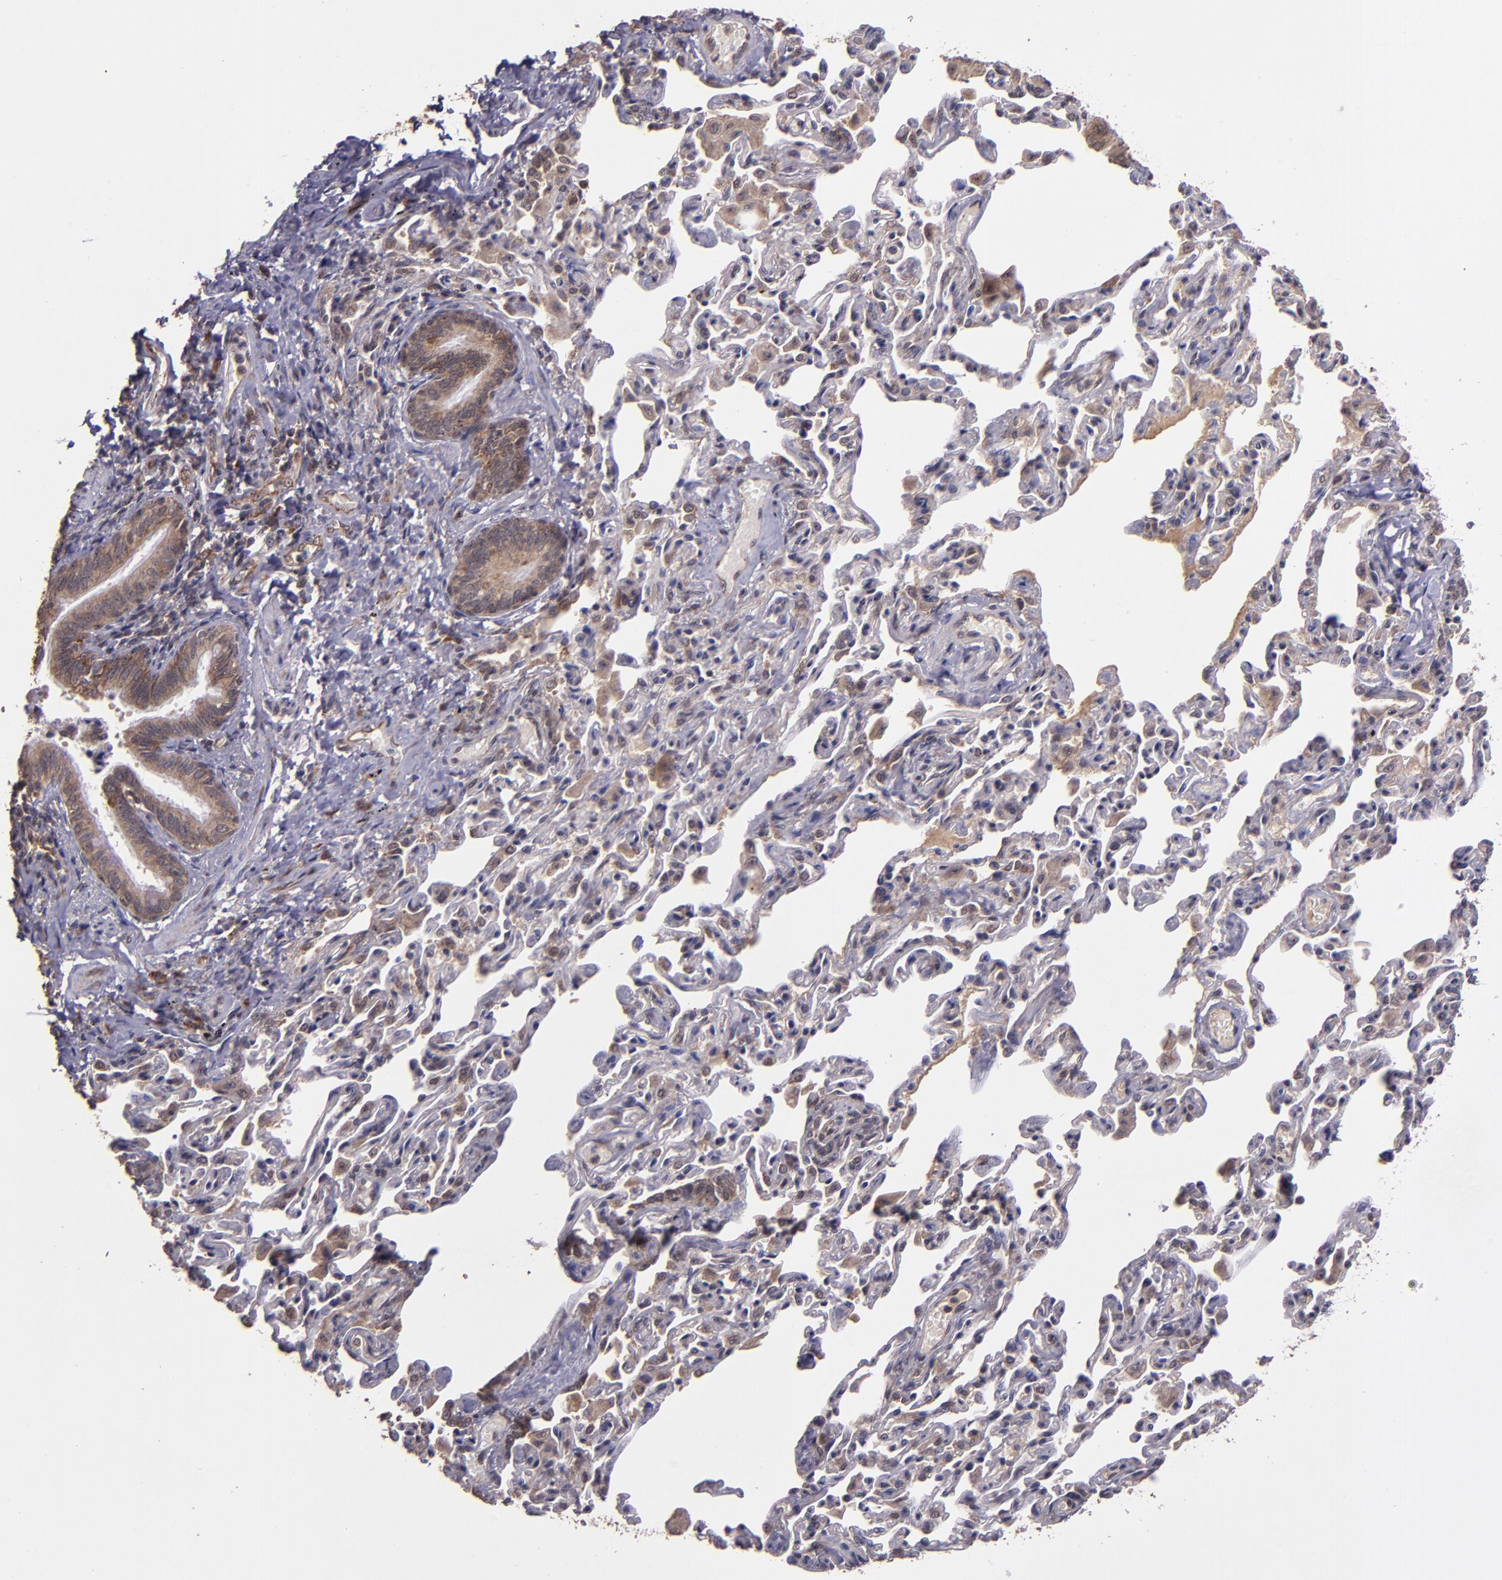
{"staining": {"intensity": "strong", "quantity": ">75%", "location": "cytoplasmic/membranous"}, "tissue": "bronchus", "cell_type": "Respiratory epithelial cells", "image_type": "normal", "snomed": [{"axis": "morphology", "description": "Normal tissue, NOS"}, {"axis": "topography", "description": "Lung"}], "caption": "This is a histology image of immunohistochemistry staining of unremarkable bronchus, which shows strong expression in the cytoplasmic/membranous of respiratory epithelial cells.", "gene": "USP51", "patient": {"sex": "male", "age": 64}}